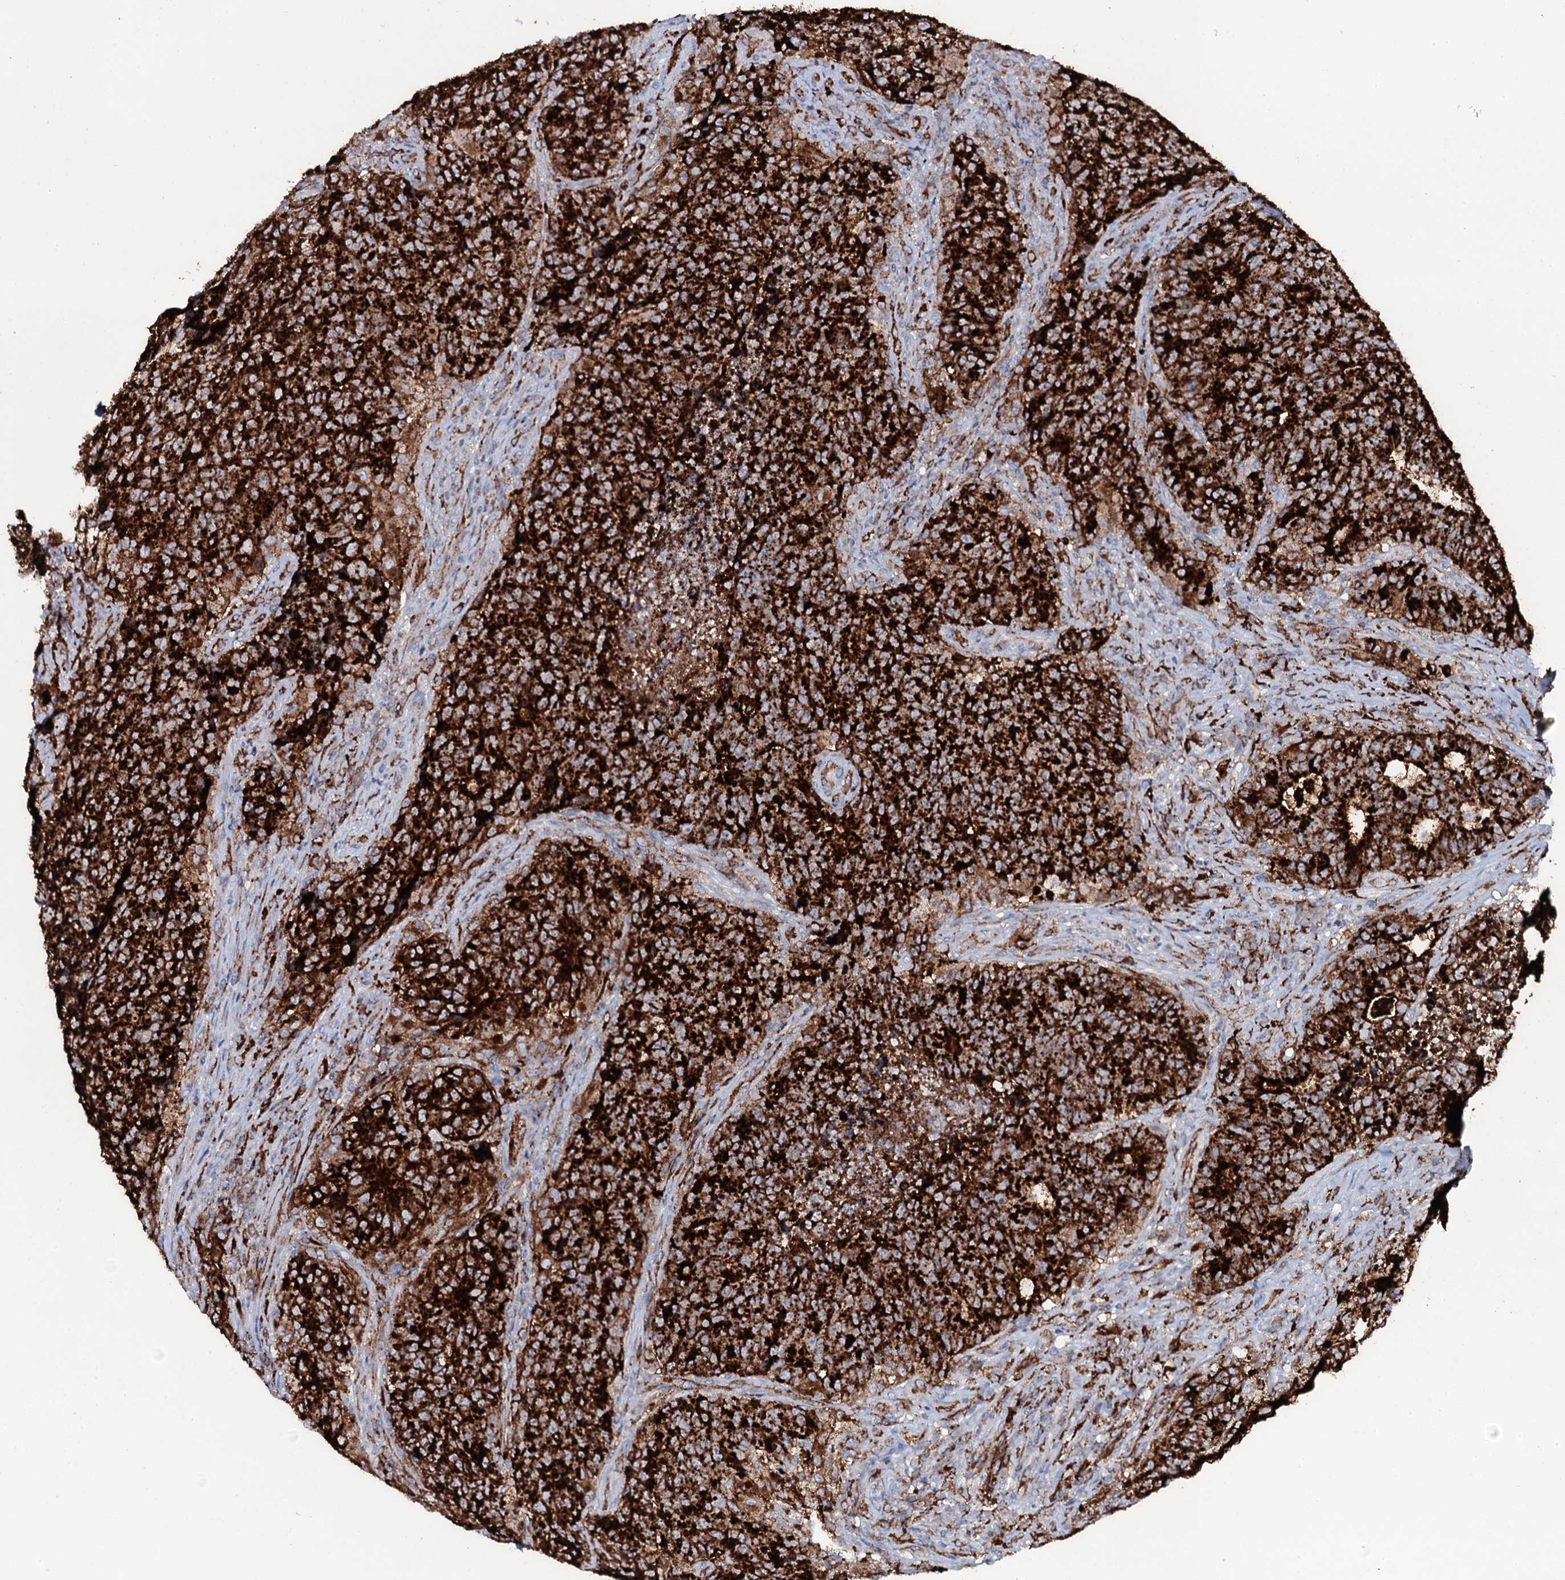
{"staining": {"intensity": "strong", "quantity": ">75%", "location": "cytoplasmic/membranous"}, "tissue": "colorectal cancer", "cell_type": "Tumor cells", "image_type": "cancer", "snomed": [{"axis": "morphology", "description": "Adenocarcinoma, NOS"}, {"axis": "topography", "description": "Colon"}], "caption": "Adenocarcinoma (colorectal) was stained to show a protein in brown. There is high levels of strong cytoplasmic/membranous positivity in about >75% of tumor cells.", "gene": "OSBPL2", "patient": {"sex": "female", "age": 75}}